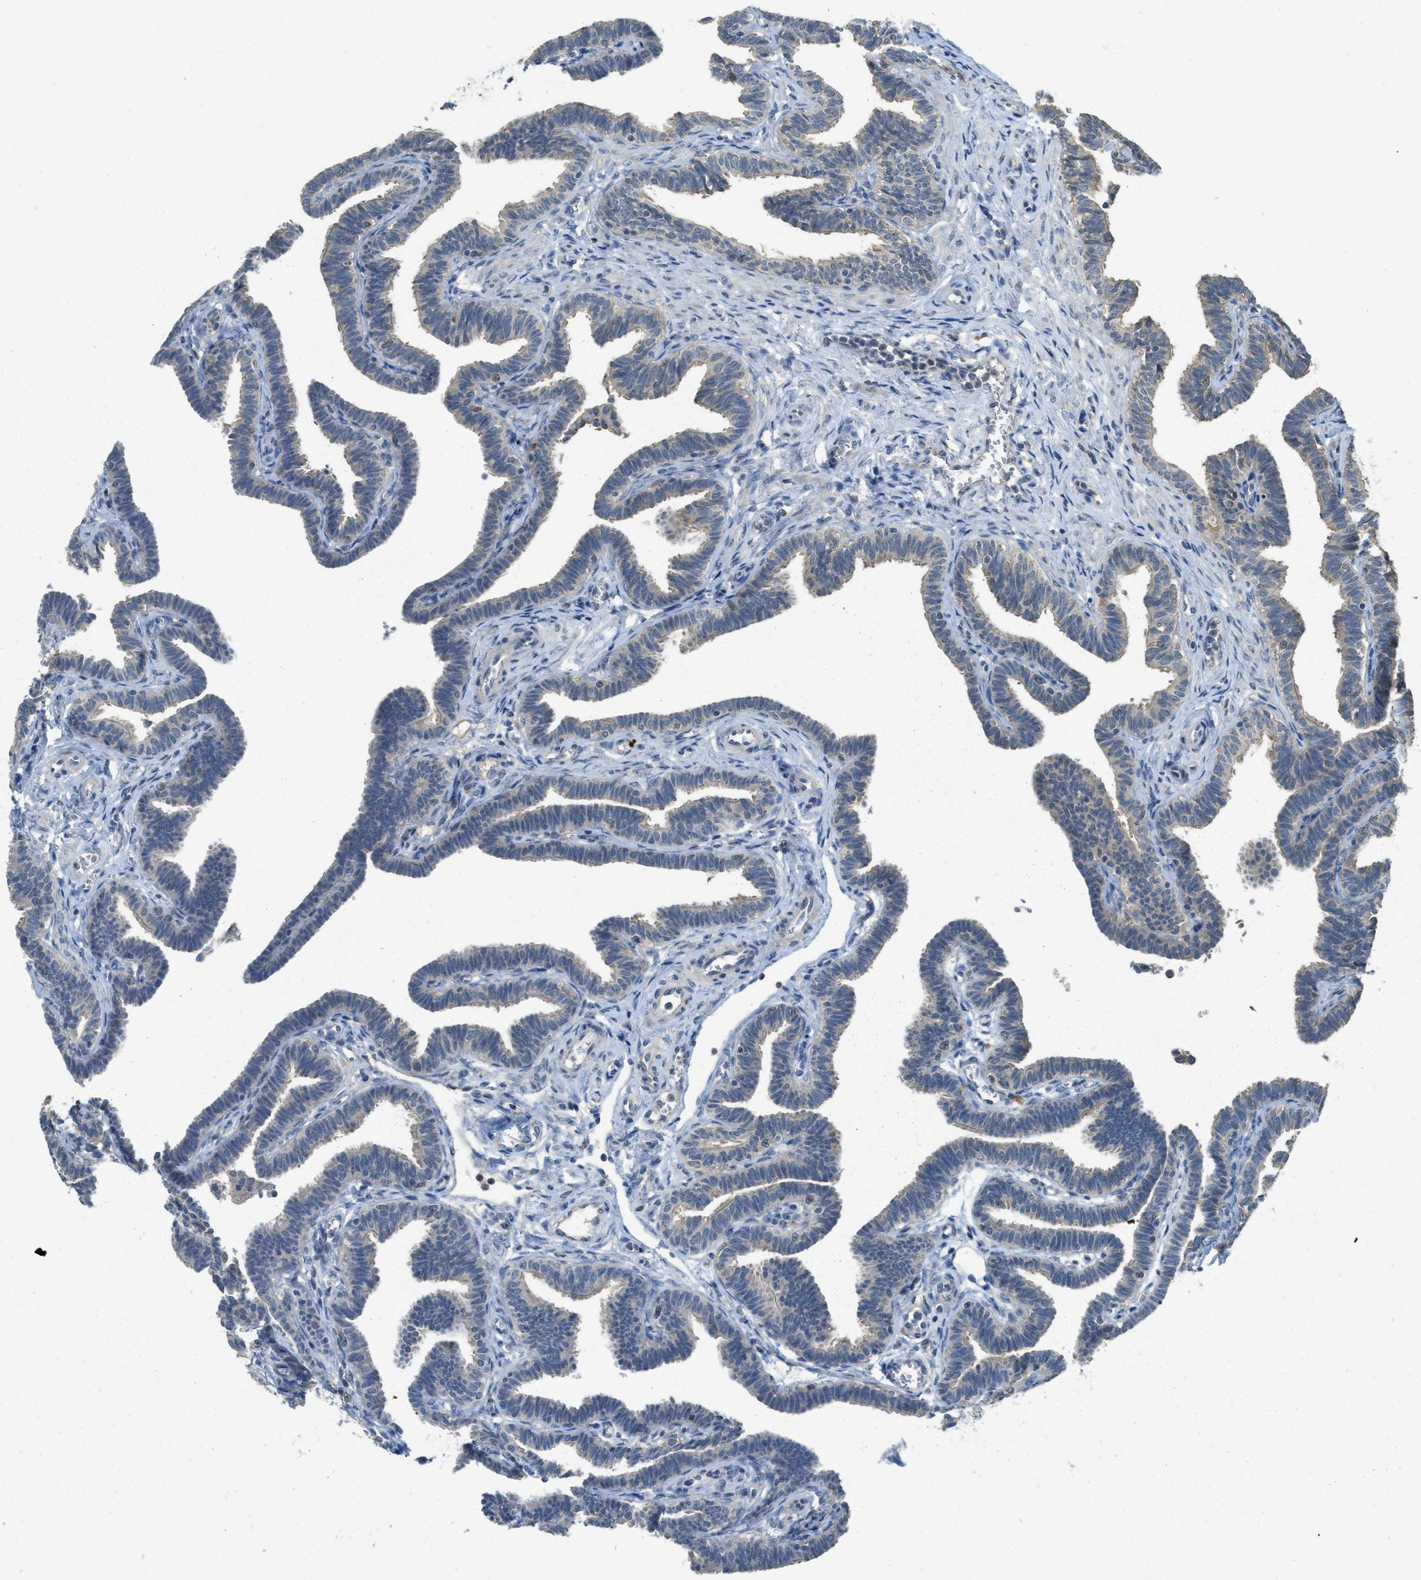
{"staining": {"intensity": "weak", "quantity": "<25%", "location": "cytoplasmic/membranous"}, "tissue": "fallopian tube", "cell_type": "Glandular cells", "image_type": "normal", "snomed": [{"axis": "morphology", "description": "Normal tissue, NOS"}, {"axis": "topography", "description": "Fallopian tube"}, {"axis": "topography", "description": "Ovary"}], "caption": "The photomicrograph demonstrates no significant positivity in glandular cells of fallopian tube. (DAB (3,3'-diaminobenzidine) immunohistochemistry (IHC), high magnification).", "gene": "MIS18A", "patient": {"sex": "female", "age": 23}}